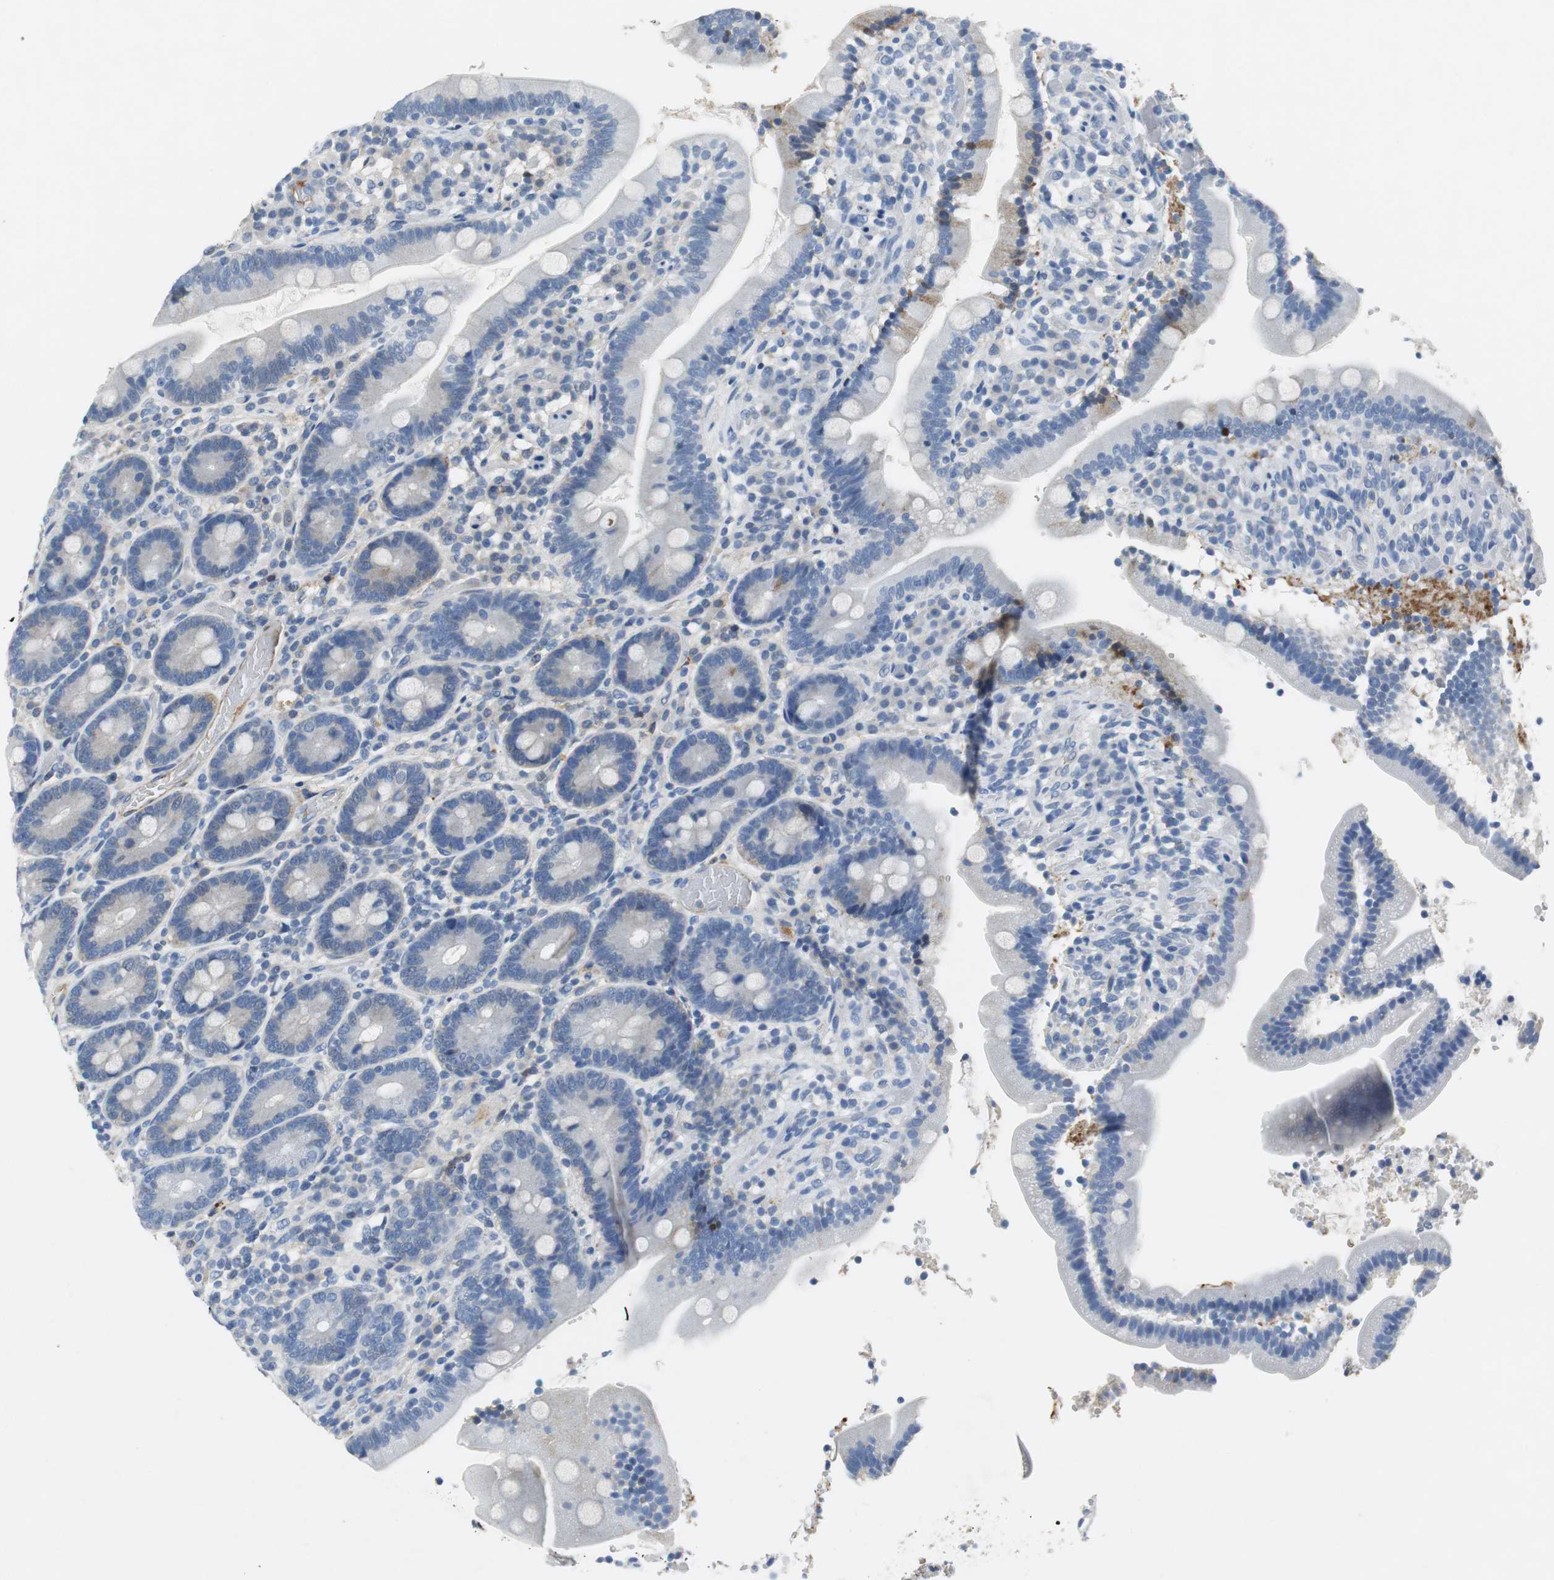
{"staining": {"intensity": "weak", "quantity": "<25%", "location": "cytoplasmic/membranous,nuclear"}, "tissue": "duodenum", "cell_type": "Glandular cells", "image_type": "normal", "snomed": [{"axis": "morphology", "description": "Normal tissue, NOS"}, {"axis": "topography", "description": "Duodenum"}], "caption": "High power microscopy histopathology image of an IHC image of normal duodenum, revealing no significant positivity in glandular cells.", "gene": "ORM1", "patient": {"sex": "male", "age": 66}}